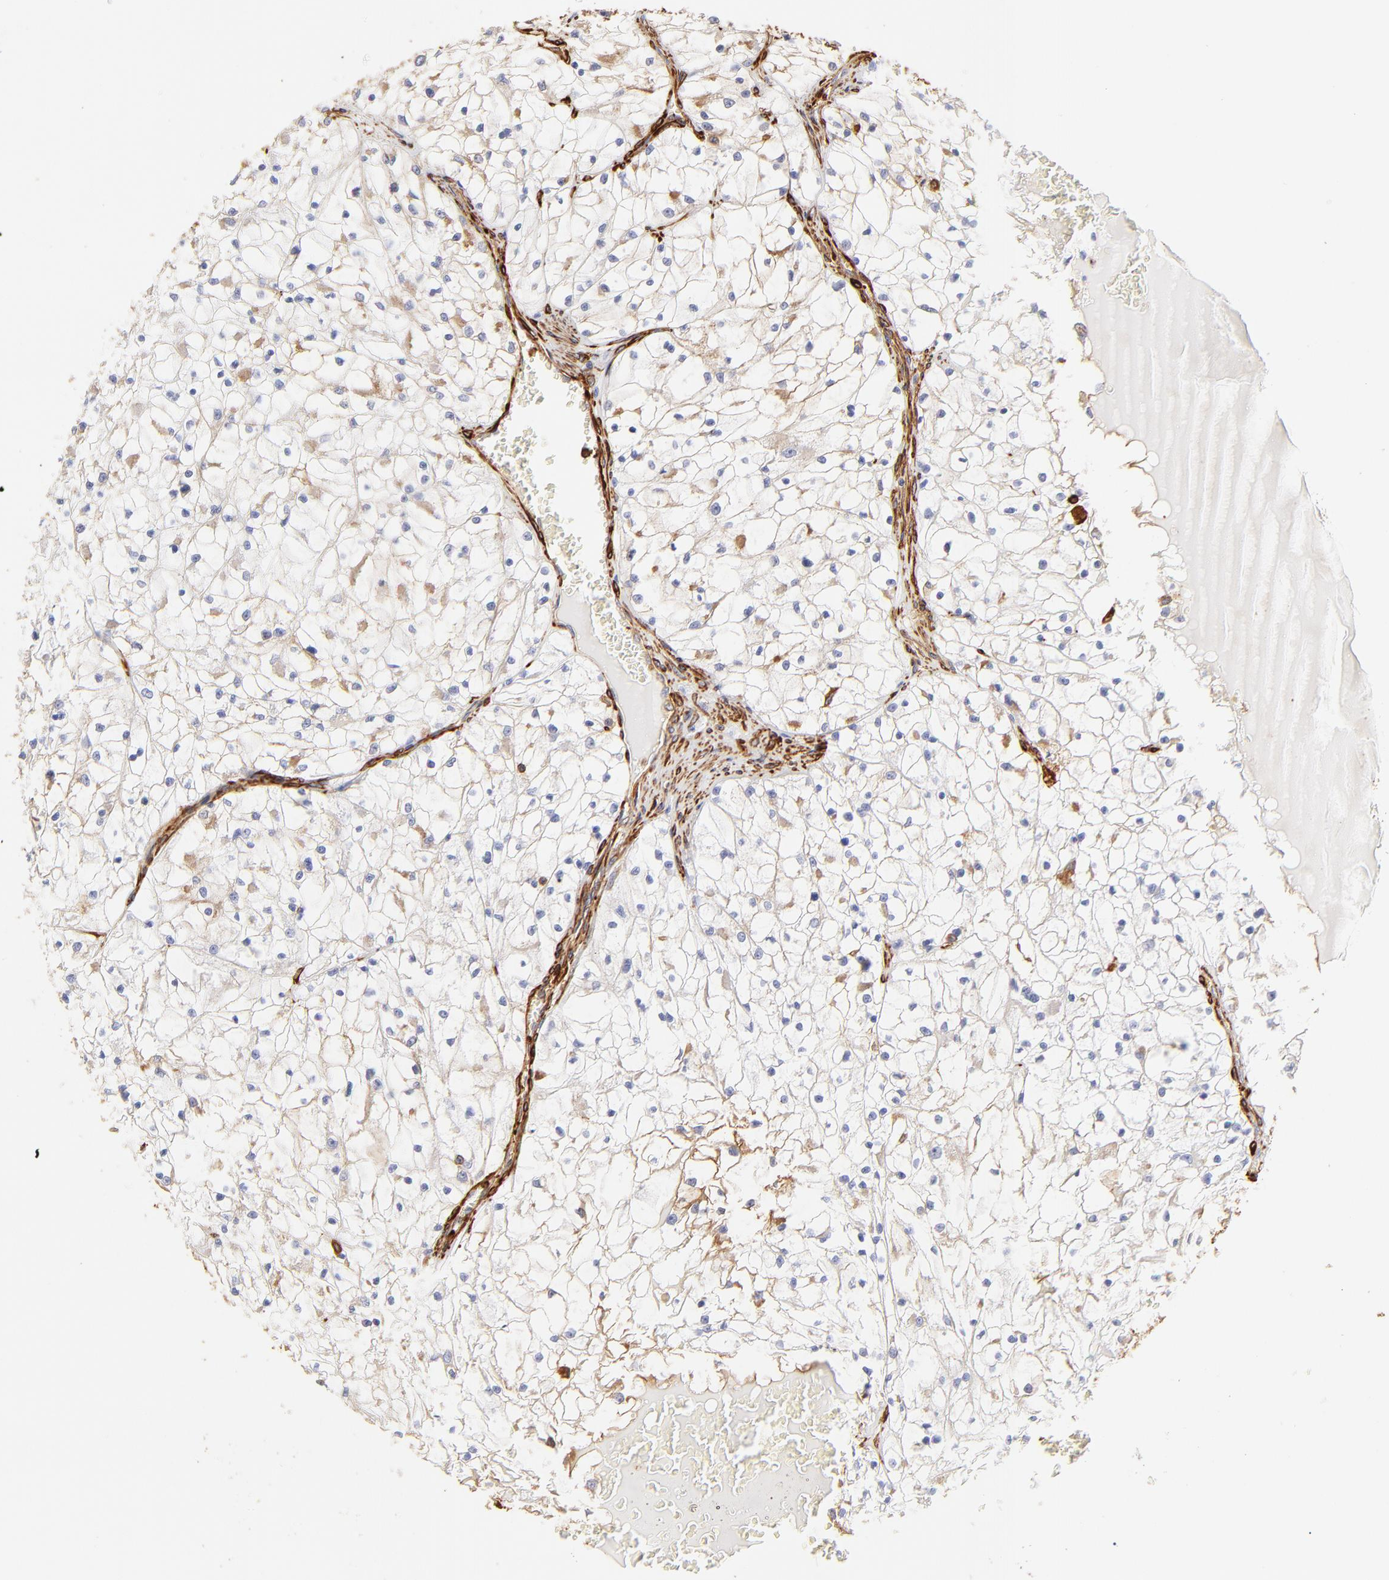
{"staining": {"intensity": "negative", "quantity": "none", "location": "none"}, "tissue": "renal cancer", "cell_type": "Tumor cells", "image_type": "cancer", "snomed": [{"axis": "morphology", "description": "Adenocarcinoma, NOS"}, {"axis": "topography", "description": "Kidney"}], "caption": "This micrograph is of renal cancer stained with immunohistochemistry (IHC) to label a protein in brown with the nuclei are counter-stained blue. There is no staining in tumor cells.", "gene": "FLNA", "patient": {"sex": "male", "age": 61}}